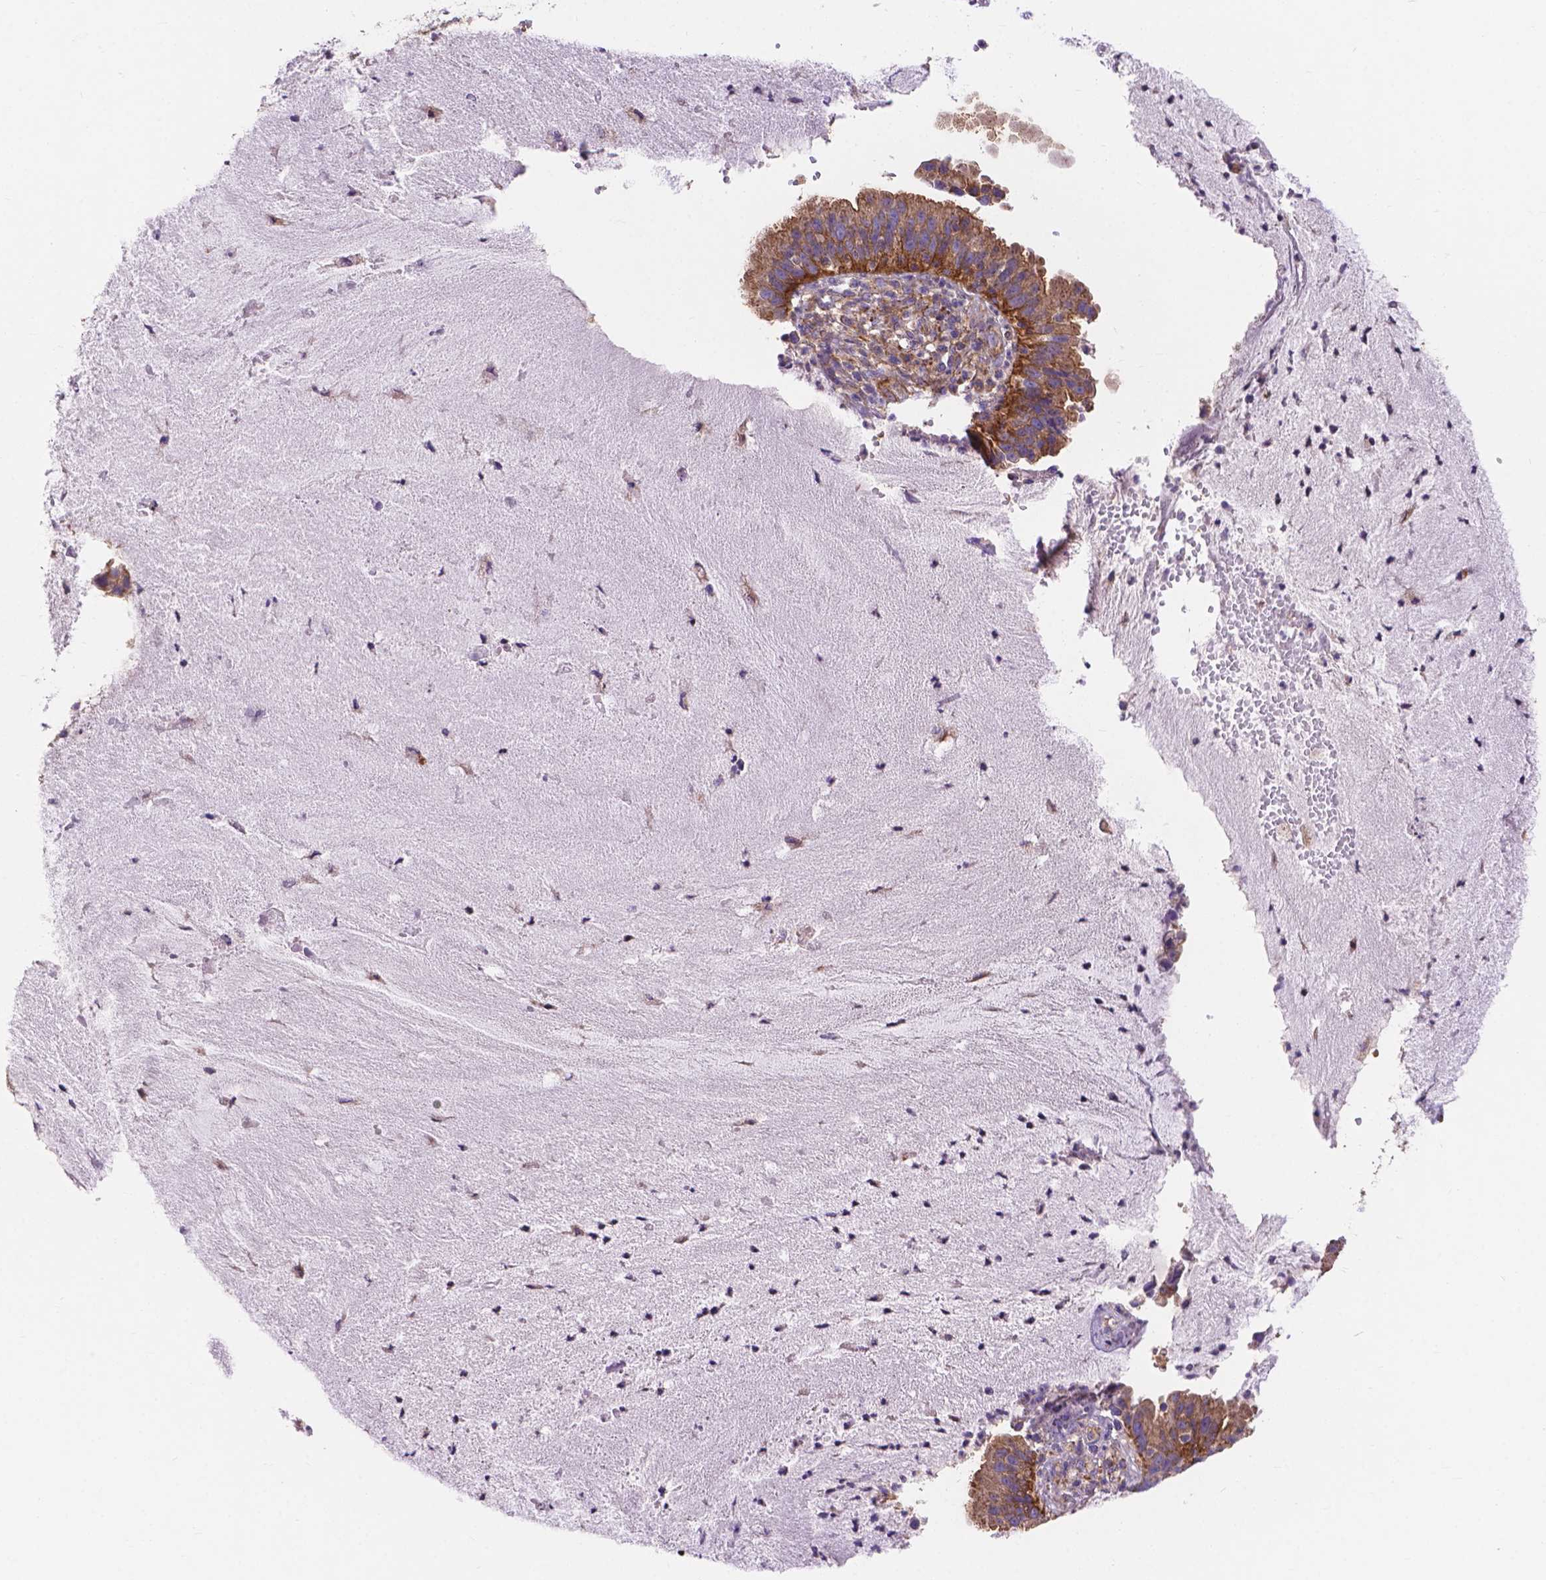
{"staining": {"intensity": "moderate", "quantity": ">75%", "location": "cytoplasmic/membranous"}, "tissue": "cervical cancer", "cell_type": "Tumor cells", "image_type": "cancer", "snomed": [{"axis": "morphology", "description": "Adenocarcinoma, NOS"}, {"axis": "topography", "description": "Cervix"}], "caption": "Brown immunohistochemical staining in human cervical cancer displays moderate cytoplasmic/membranous positivity in approximately >75% of tumor cells.", "gene": "AK3", "patient": {"sex": "female", "age": 34}}